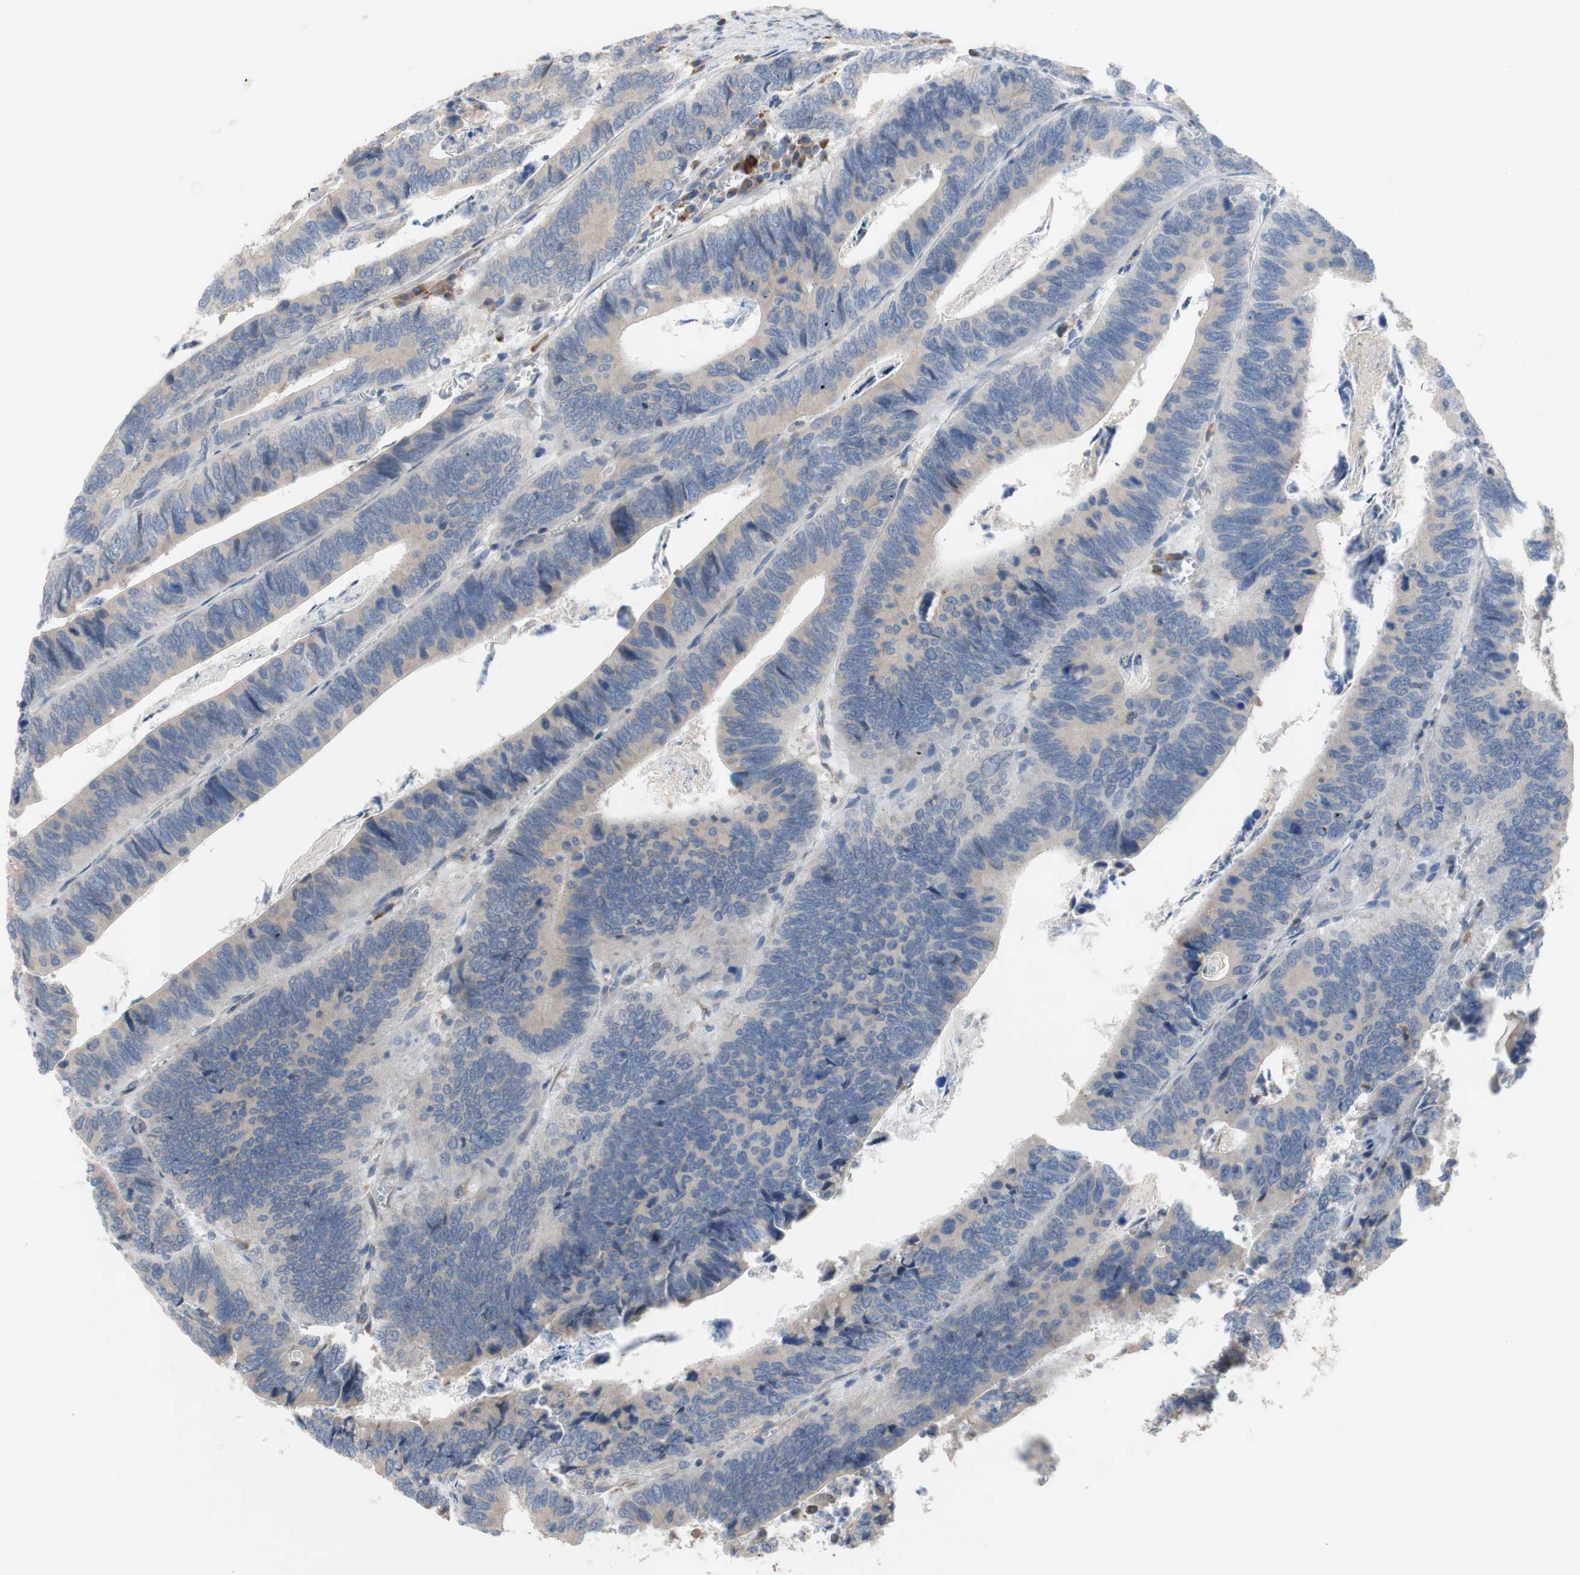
{"staining": {"intensity": "weak", "quantity": ">75%", "location": "cytoplasmic/membranous"}, "tissue": "colorectal cancer", "cell_type": "Tumor cells", "image_type": "cancer", "snomed": [{"axis": "morphology", "description": "Adenocarcinoma, NOS"}, {"axis": "topography", "description": "Colon"}], "caption": "Colorectal cancer was stained to show a protein in brown. There is low levels of weak cytoplasmic/membranous positivity in approximately >75% of tumor cells. The staining was performed using DAB (3,3'-diaminobenzidine), with brown indicating positive protein expression. Nuclei are stained blue with hematoxylin.", "gene": "TTC14", "patient": {"sex": "male", "age": 72}}